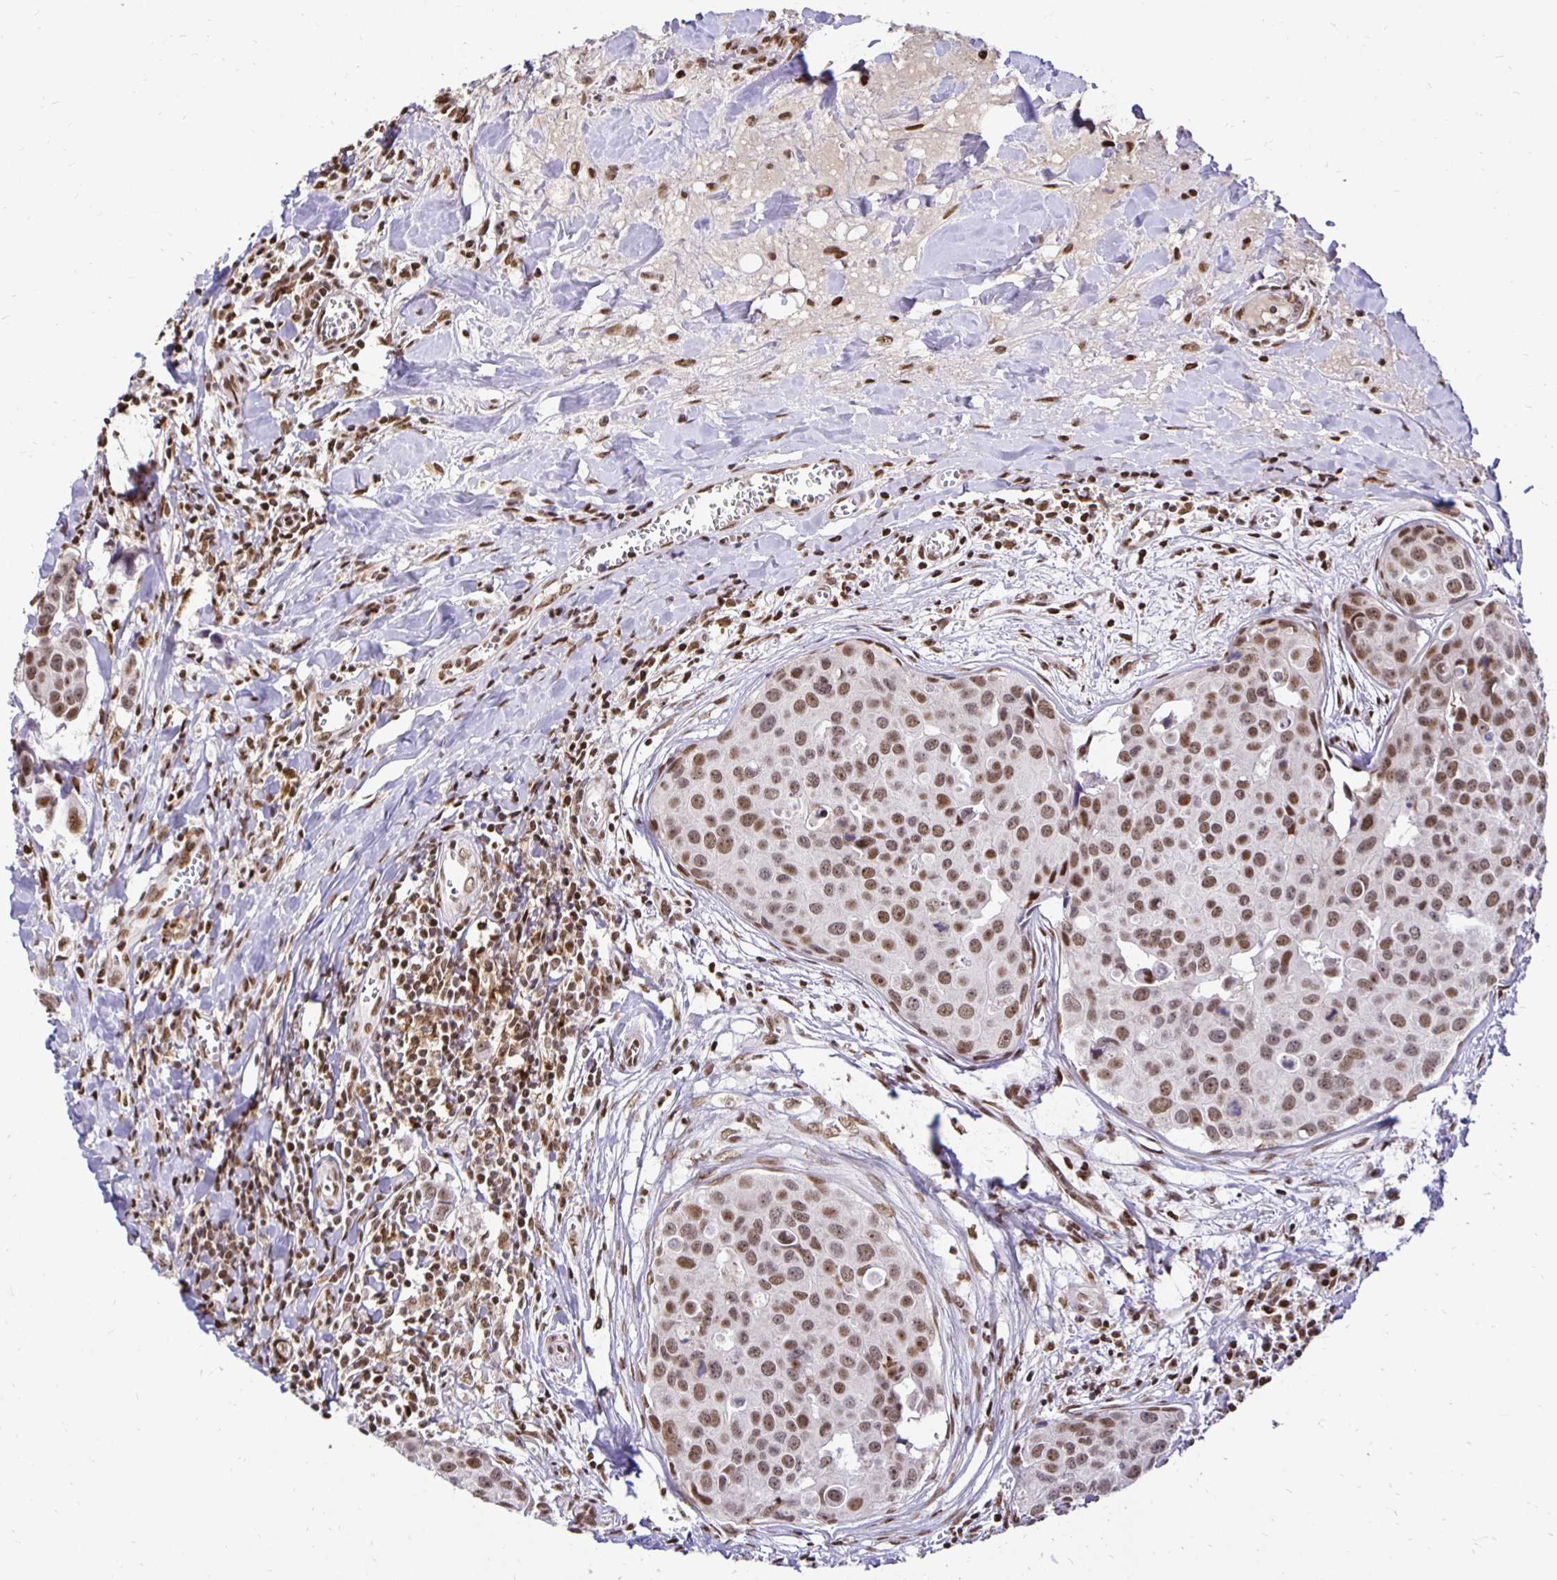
{"staining": {"intensity": "moderate", "quantity": ">75%", "location": "nuclear"}, "tissue": "breast cancer", "cell_type": "Tumor cells", "image_type": "cancer", "snomed": [{"axis": "morphology", "description": "Duct carcinoma"}, {"axis": "topography", "description": "Breast"}], "caption": "Protein expression analysis of human breast cancer reveals moderate nuclear positivity in approximately >75% of tumor cells.", "gene": "ZNF579", "patient": {"sex": "female", "age": 24}}